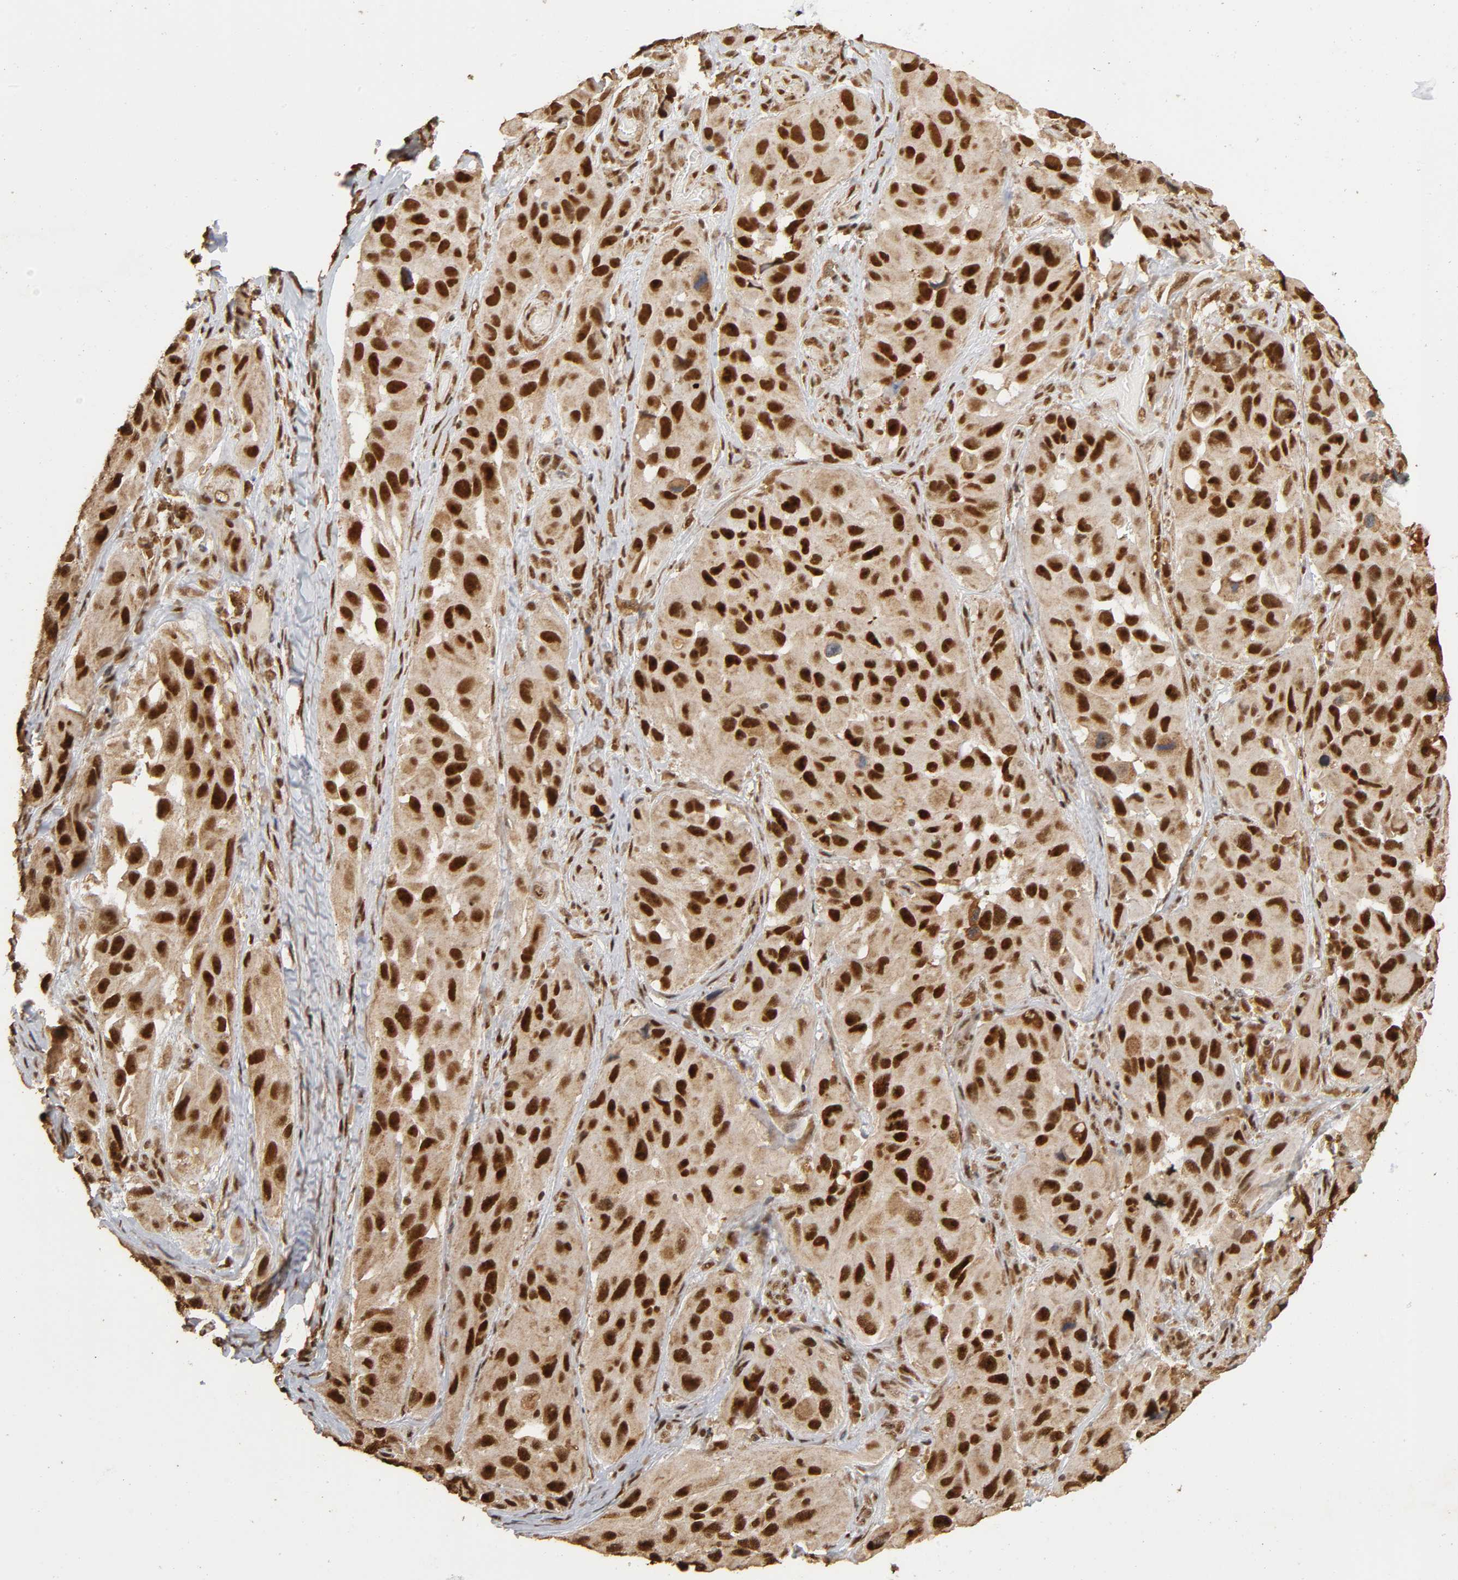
{"staining": {"intensity": "strong", "quantity": ">75%", "location": "cytoplasmic/membranous,nuclear"}, "tissue": "melanoma", "cell_type": "Tumor cells", "image_type": "cancer", "snomed": [{"axis": "morphology", "description": "Malignant melanoma, NOS"}, {"axis": "topography", "description": "Skin"}], "caption": "Immunohistochemistry photomicrograph of malignant melanoma stained for a protein (brown), which shows high levels of strong cytoplasmic/membranous and nuclear positivity in about >75% of tumor cells.", "gene": "RNF122", "patient": {"sex": "female", "age": 73}}